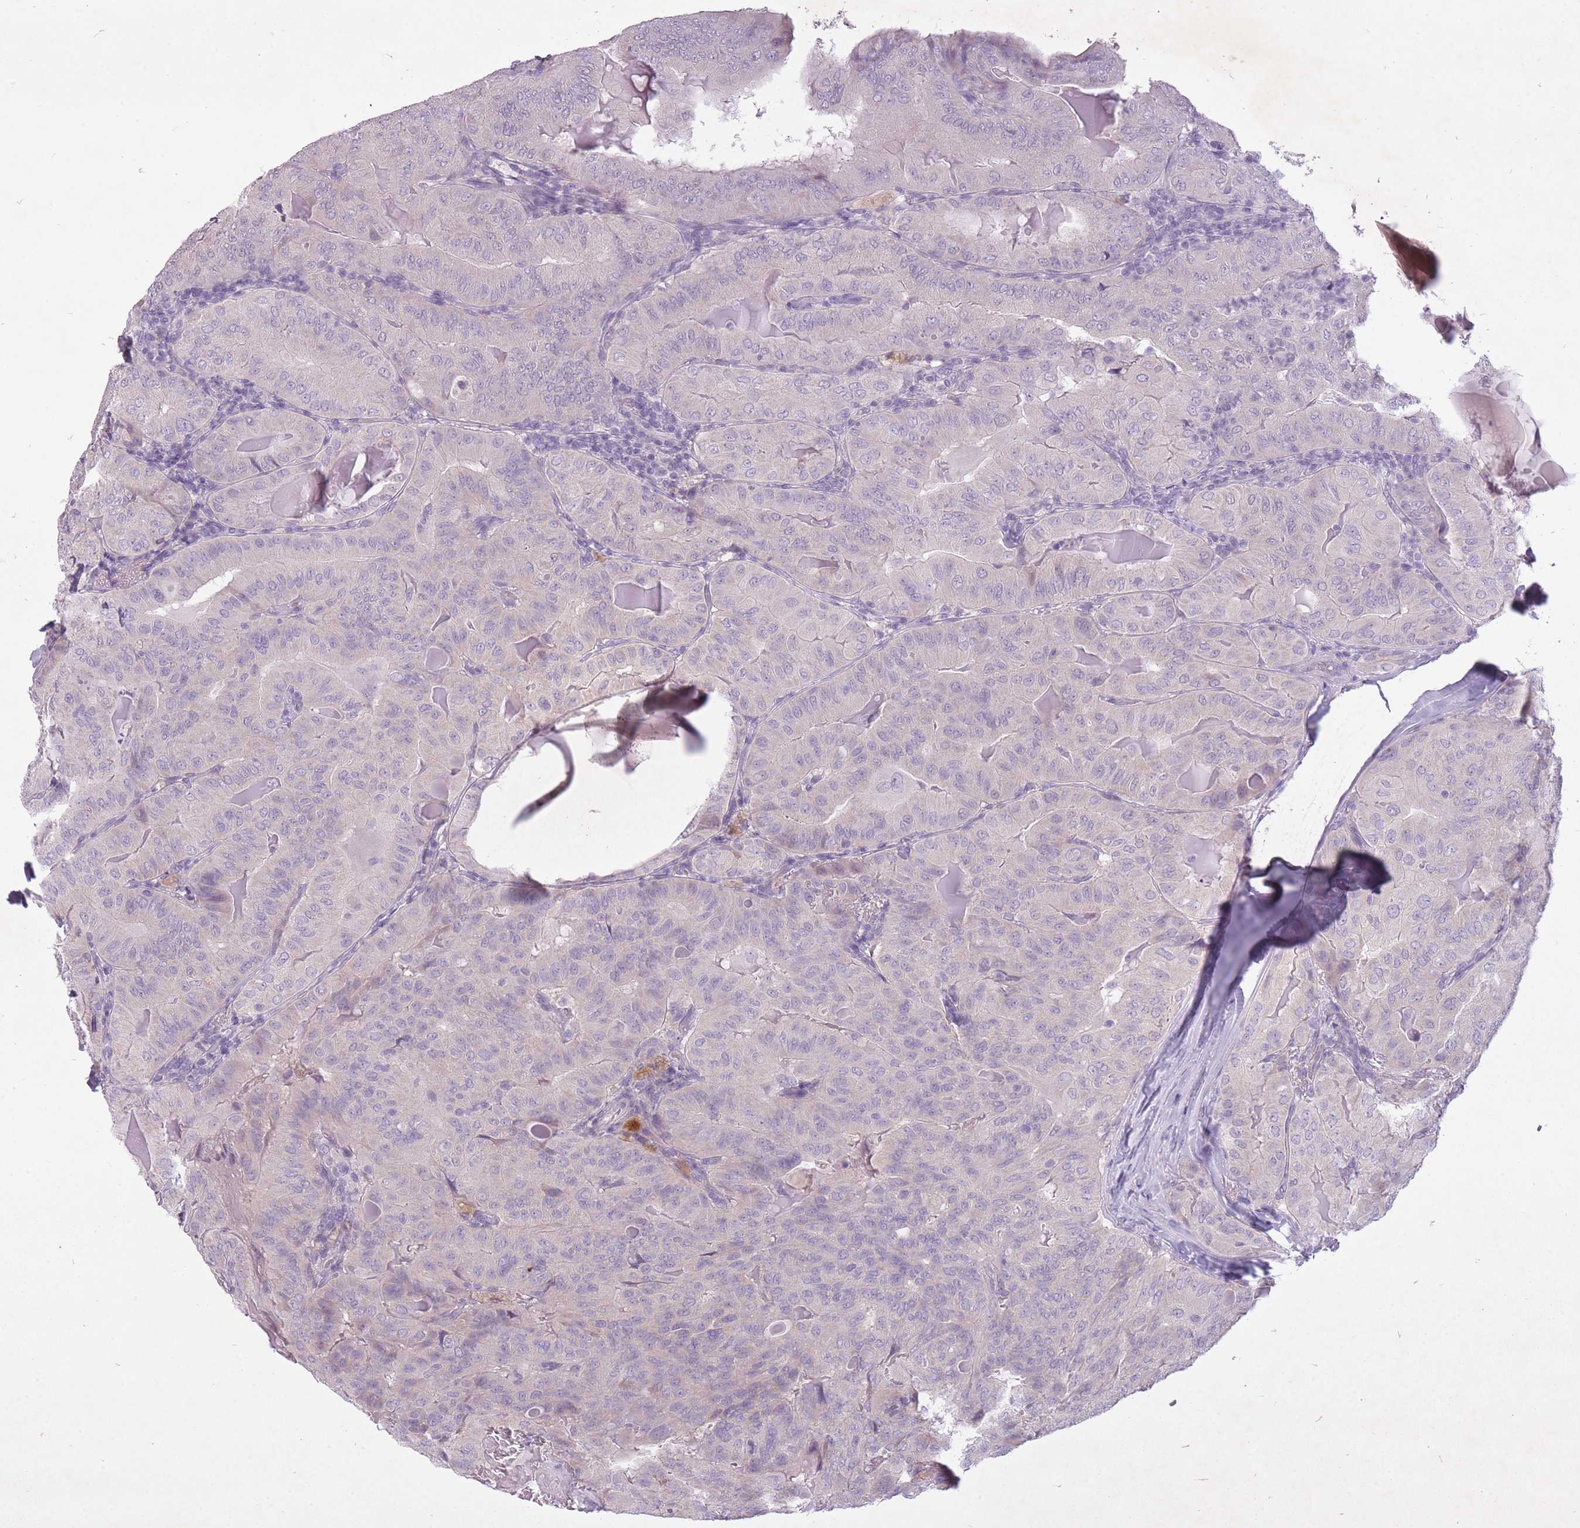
{"staining": {"intensity": "negative", "quantity": "none", "location": "none"}, "tissue": "thyroid cancer", "cell_type": "Tumor cells", "image_type": "cancer", "snomed": [{"axis": "morphology", "description": "Papillary adenocarcinoma, NOS"}, {"axis": "topography", "description": "Thyroid gland"}], "caption": "Tumor cells are negative for brown protein staining in papillary adenocarcinoma (thyroid). Brightfield microscopy of immunohistochemistry stained with DAB (brown) and hematoxylin (blue), captured at high magnification.", "gene": "FAM43B", "patient": {"sex": "female", "age": 68}}